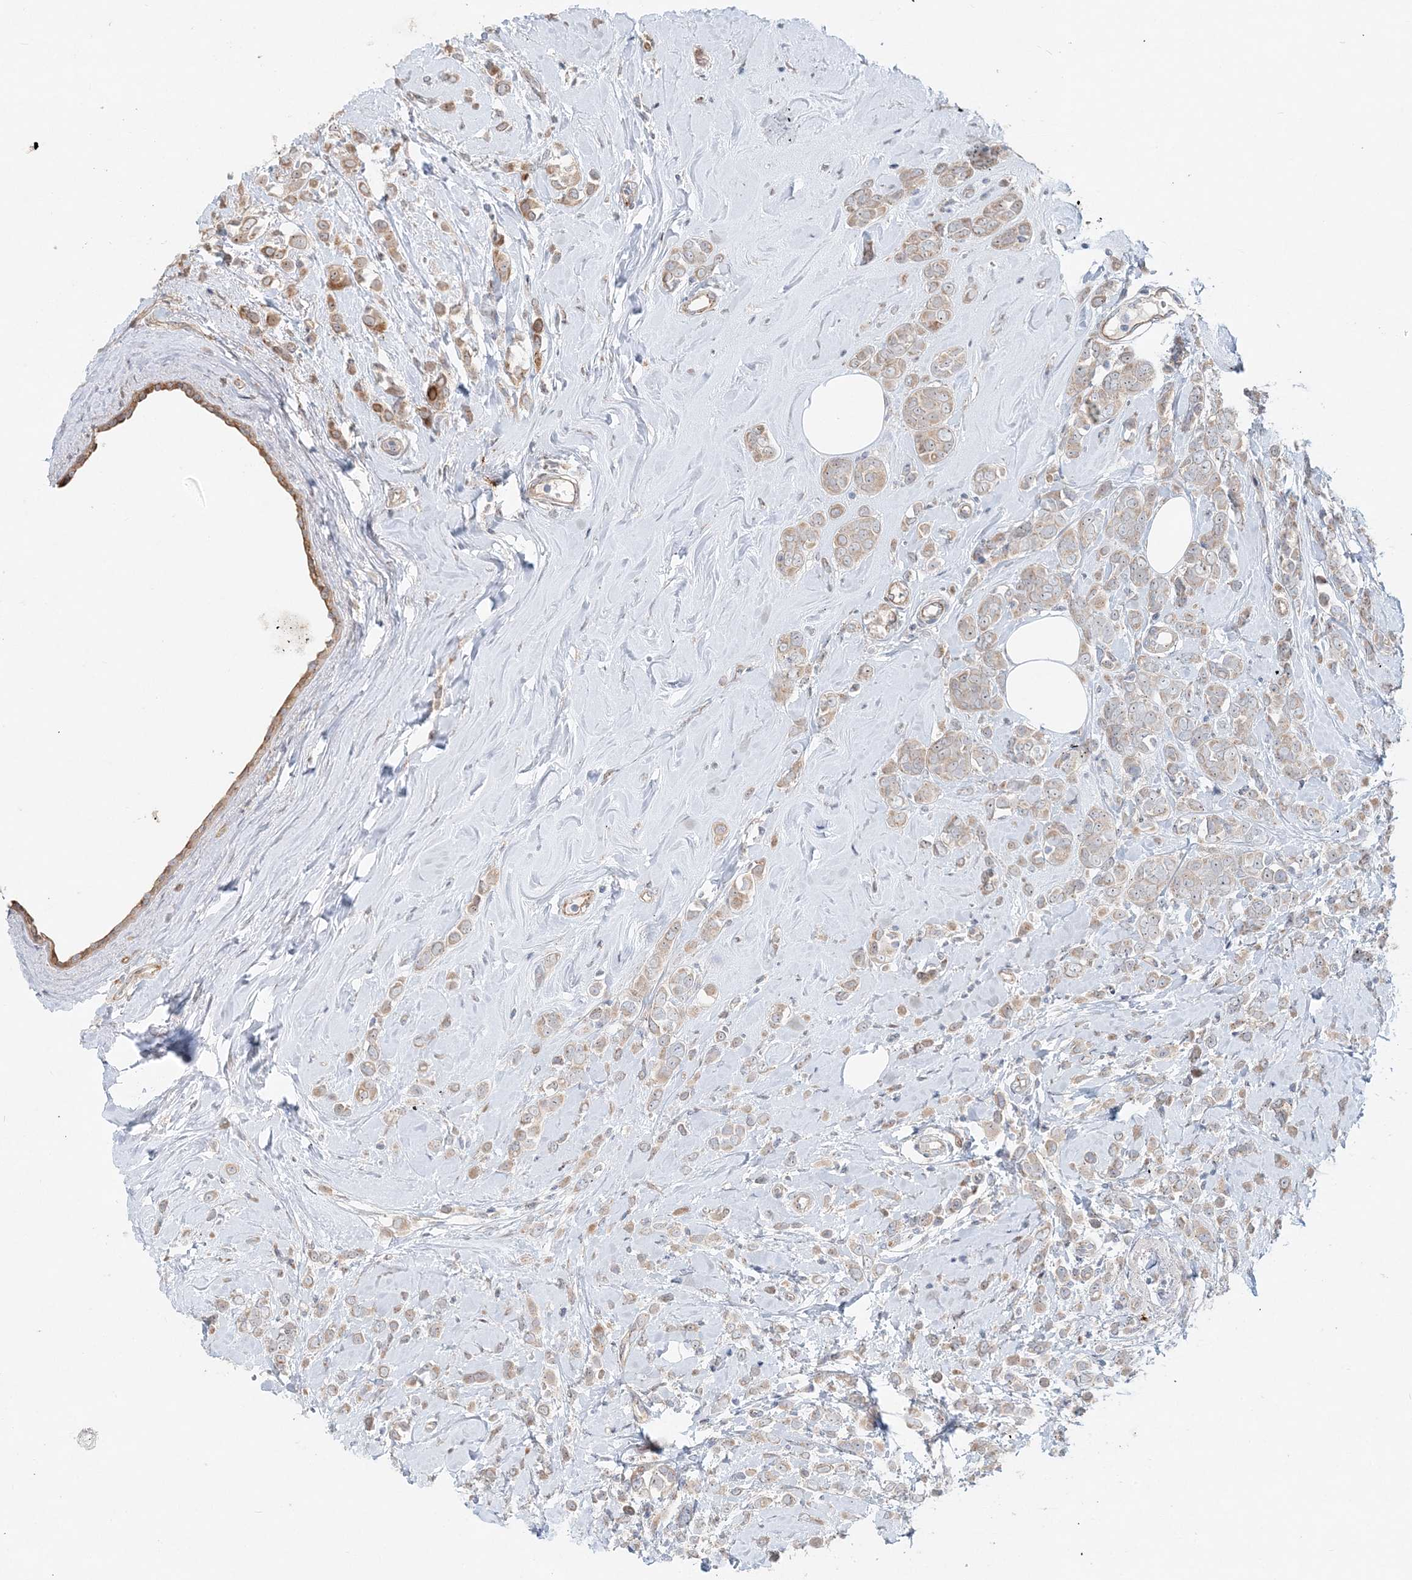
{"staining": {"intensity": "weak", "quantity": "25%-75%", "location": "cytoplasmic/membranous"}, "tissue": "breast cancer", "cell_type": "Tumor cells", "image_type": "cancer", "snomed": [{"axis": "morphology", "description": "Lobular carcinoma"}, {"axis": "topography", "description": "Breast"}], "caption": "Immunohistochemical staining of breast cancer reveals low levels of weak cytoplasmic/membranous protein positivity in approximately 25%-75% of tumor cells. The protein of interest is stained brown, and the nuclei are stained in blue (DAB IHC with brightfield microscopy, high magnification).", "gene": "CXXC5", "patient": {"sex": "female", "age": 47}}